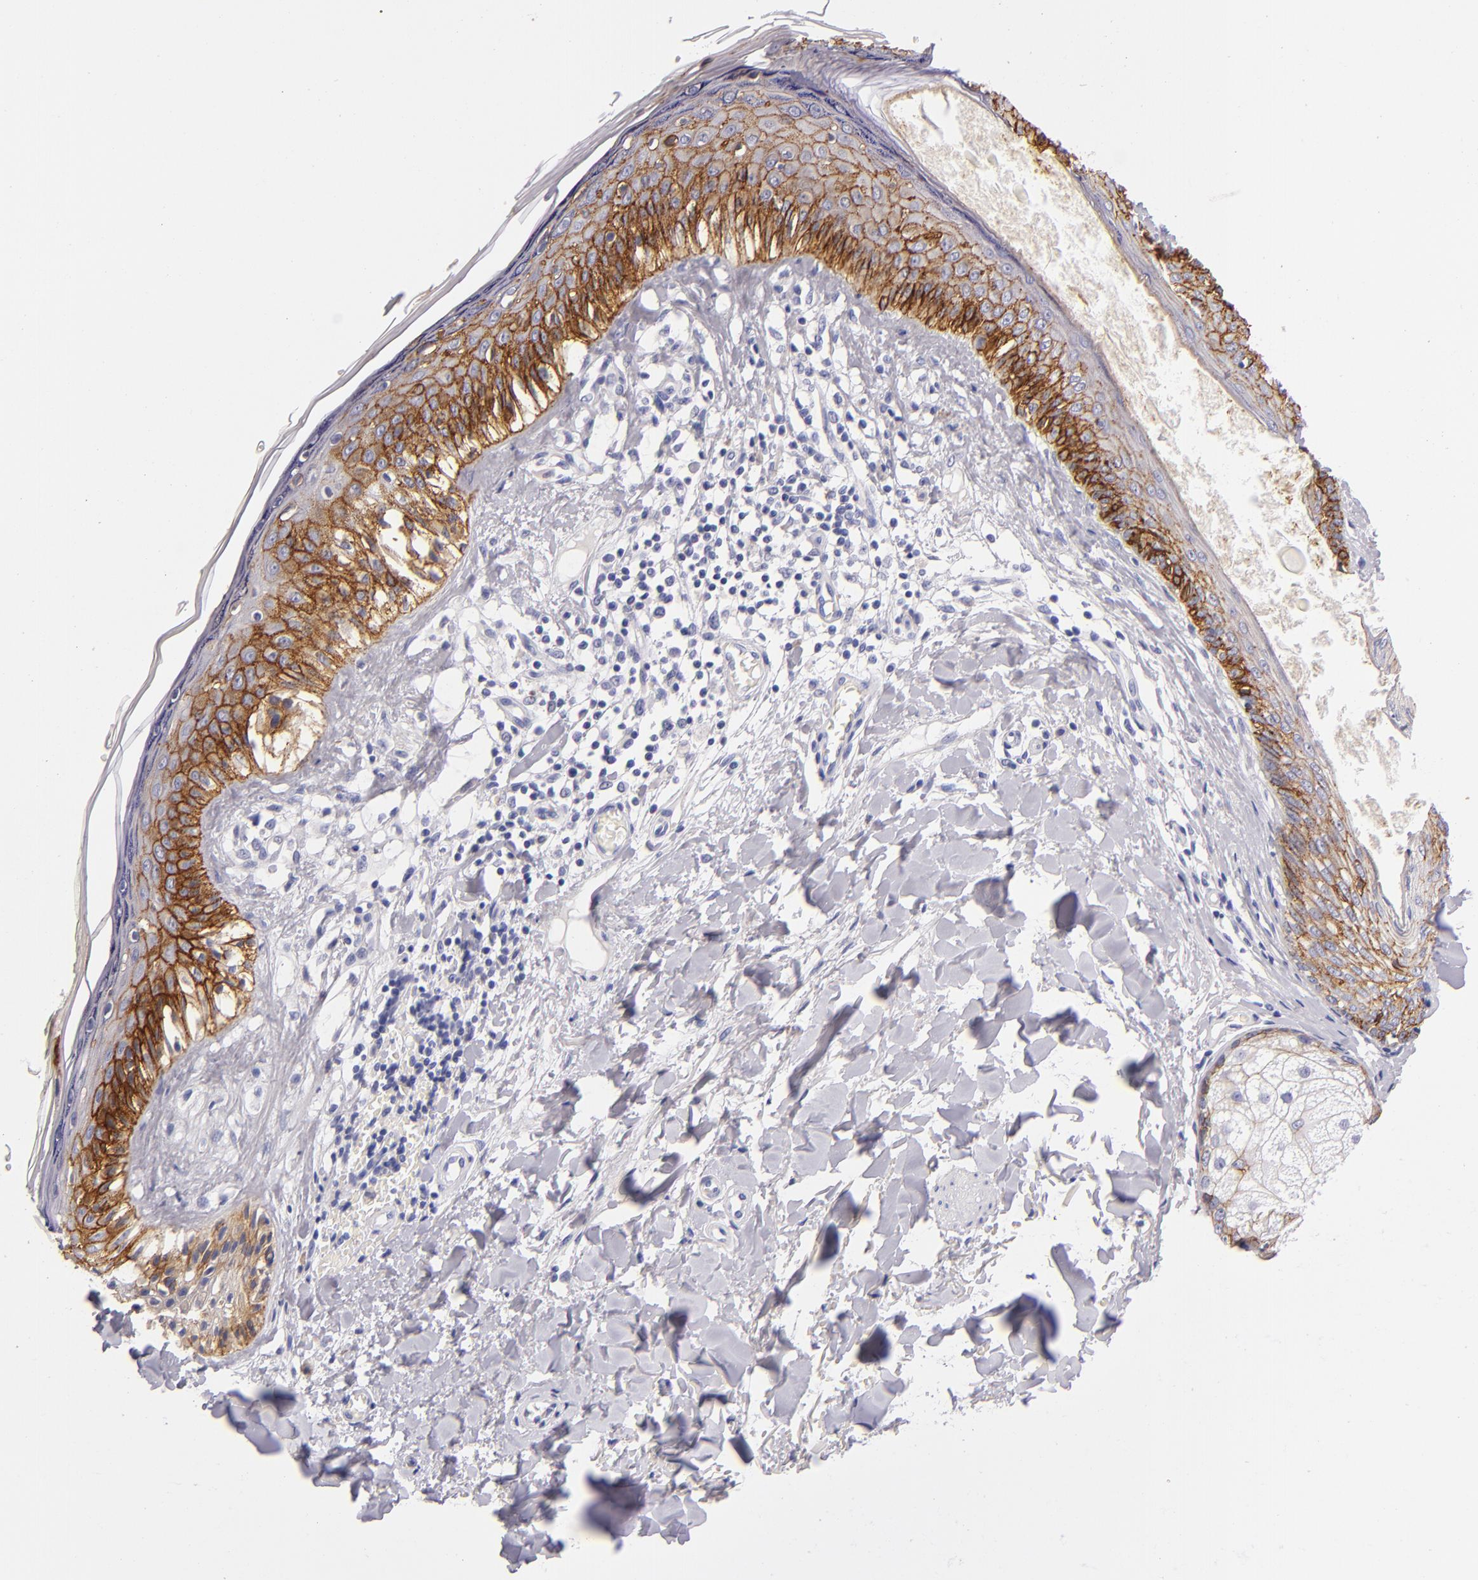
{"staining": {"intensity": "moderate", "quantity": ">75%", "location": "cytoplasmic/membranous"}, "tissue": "melanoma", "cell_type": "Tumor cells", "image_type": "cancer", "snomed": [{"axis": "morphology", "description": "Malignant melanoma, NOS"}, {"axis": "topography", "description": "Skin"}], "caption": "Malignant melanoma stained for a protein shows moderate cytoplasmic/membranous positivity in tumor cells. (DAB (3,3'-diaminobenzidine) = brown stain, brightfield microscopy at high magnification).", "gene": "CDH3", "patient": {"sex": "female", "age": 82}}